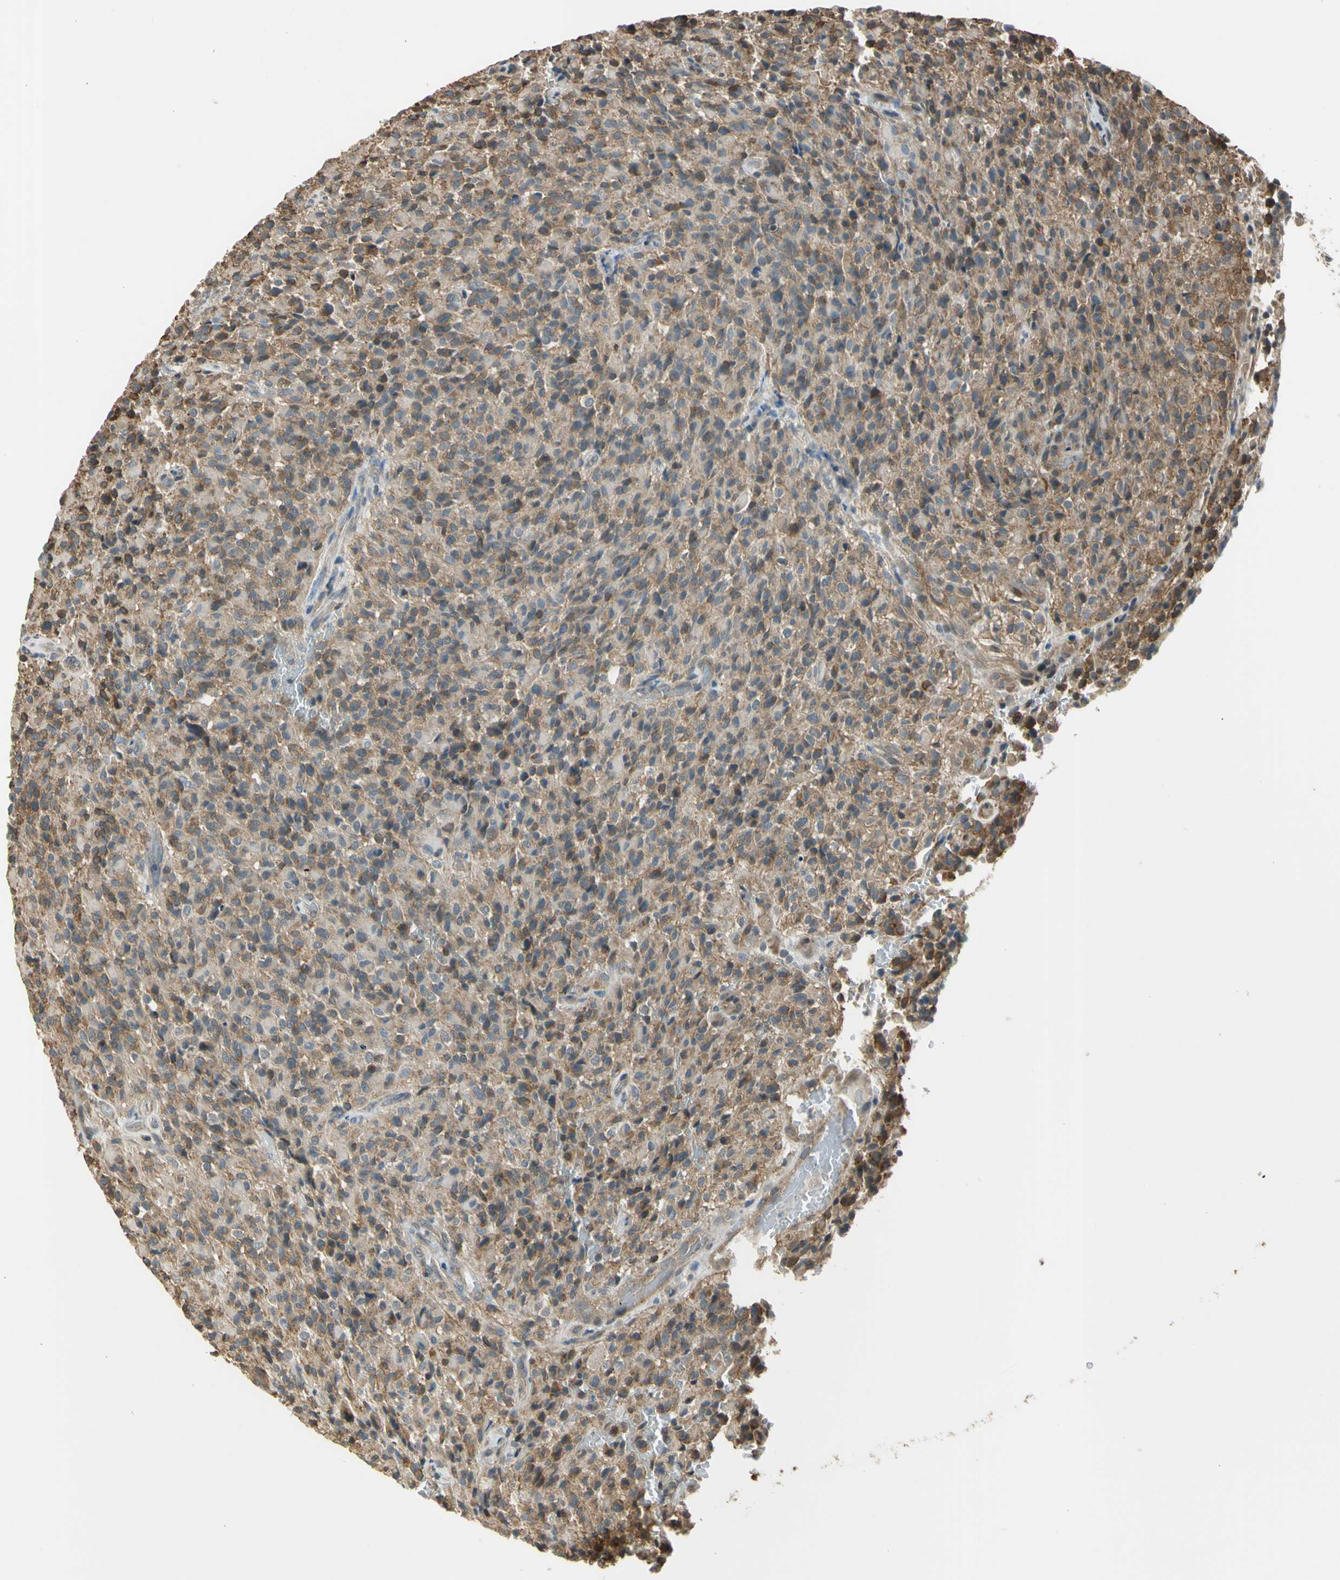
{"staining": {"intensity": "moderate", "quantity": ">75%", "location": "cytoplasmic/membranous"}, "tissue": "glioma", "cell_type": "Tumor cells", "image_type": "cancer", "snomed": [{"axis": "morphology", "description": "Glioma, malignant, High grade"}, {"axis": "topography", "description": "Brain"}], "caption": "Tumor cells exhibit medium levels of moderate cytoplasmic/membranous staining in approximately >75% of cells in high-grade glioma (malignant).", "gene": "EFNB2", "patient": {"sex": "male", "age": 71}}